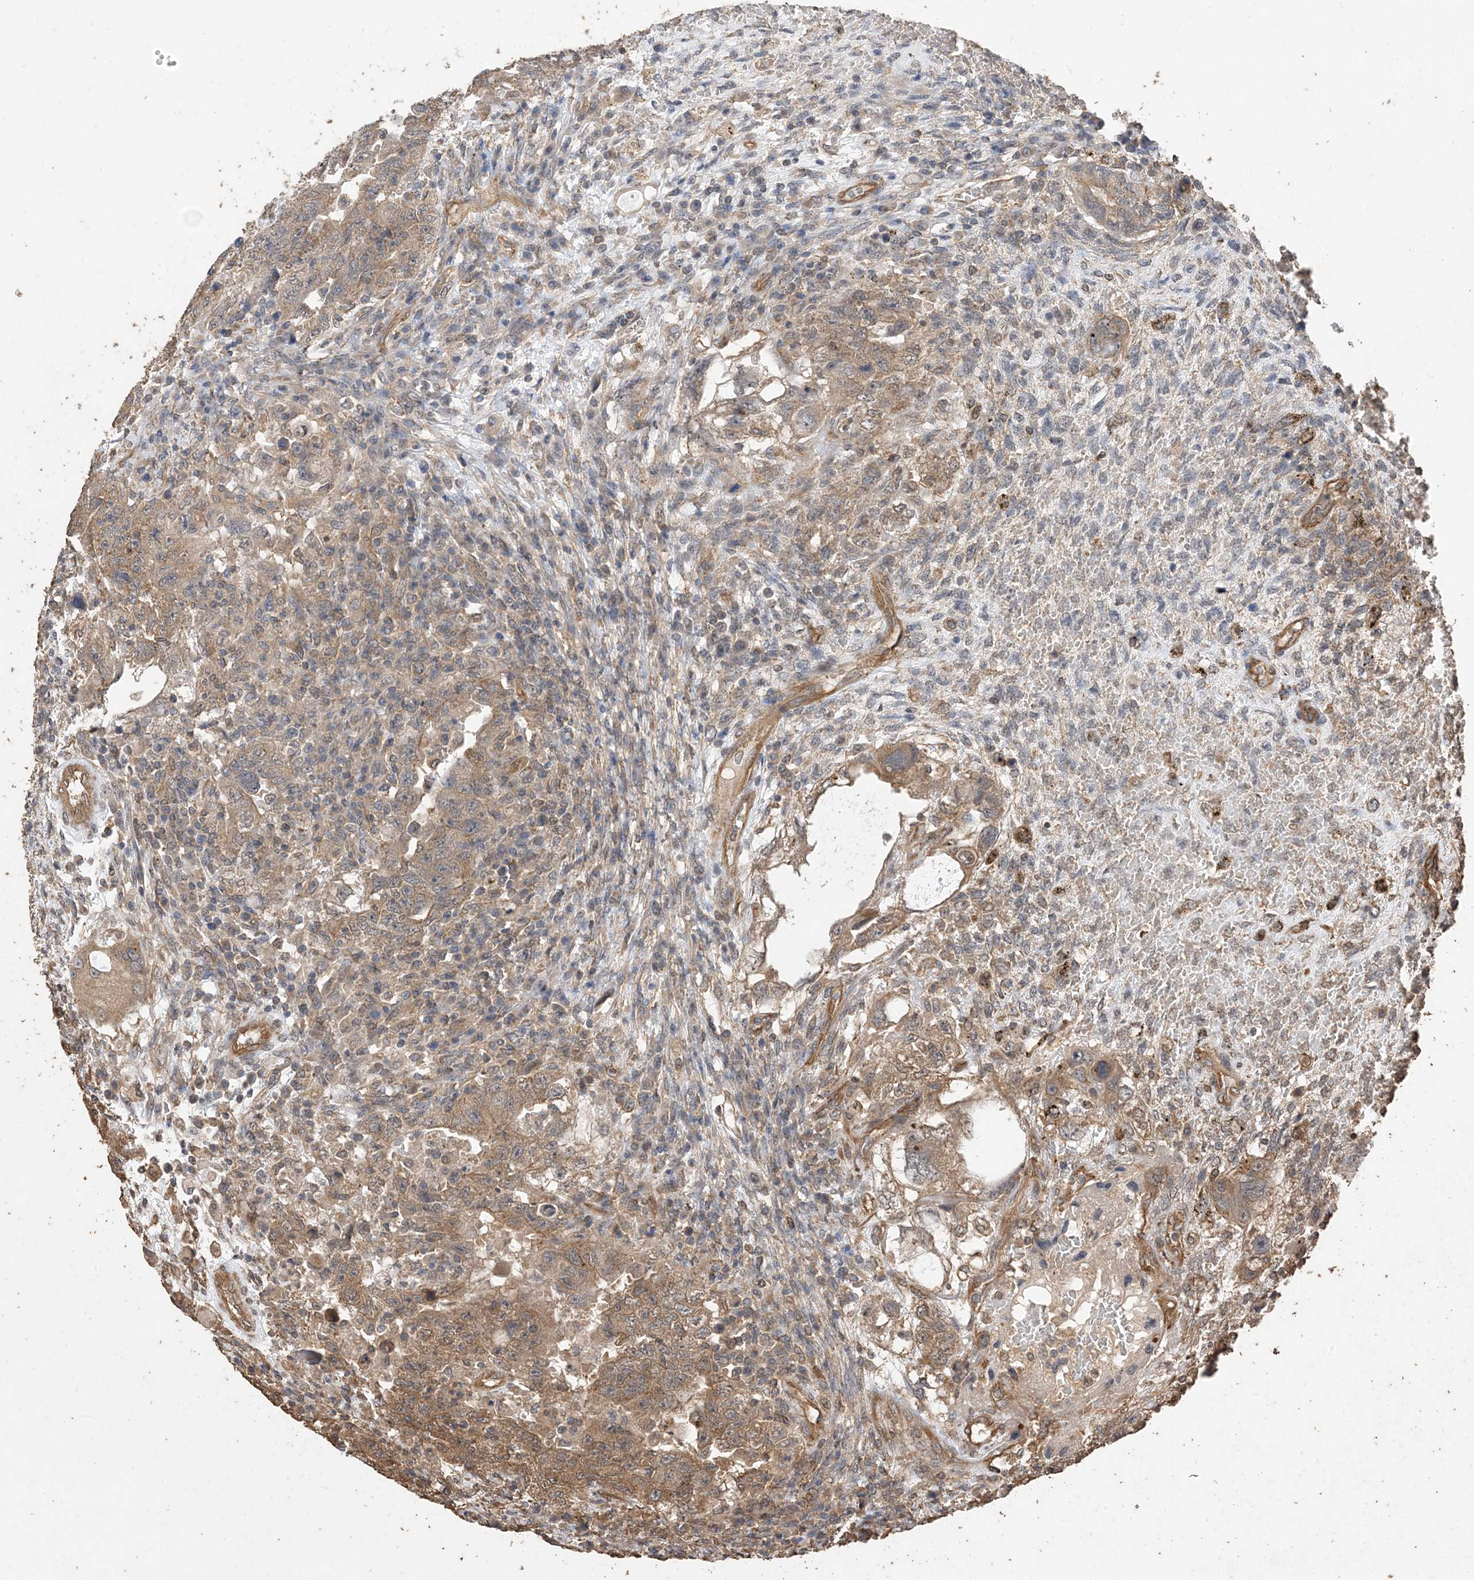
{"staining": {"intensity": "moderate", "quantity": ">75%", "location": "cytoplasmic/membranous"}, "tissue": "testis cancer", "cell_type": "Tumor cells", "image_type": "cancer", "snomed": [{"axis": "morphology", "description": "Carcinoma, Embryonal, NOS"}, {"axis": "topography", "description": "Testis"}], "caption": "Protein expression analysis of testis embryonal carcinoma displays moderate cytoplasmic/membranous staining in approximately >75% of tumor cells.", "gene": "ZKSCAN5", "patient": {"sex": "male", "age": 26}}